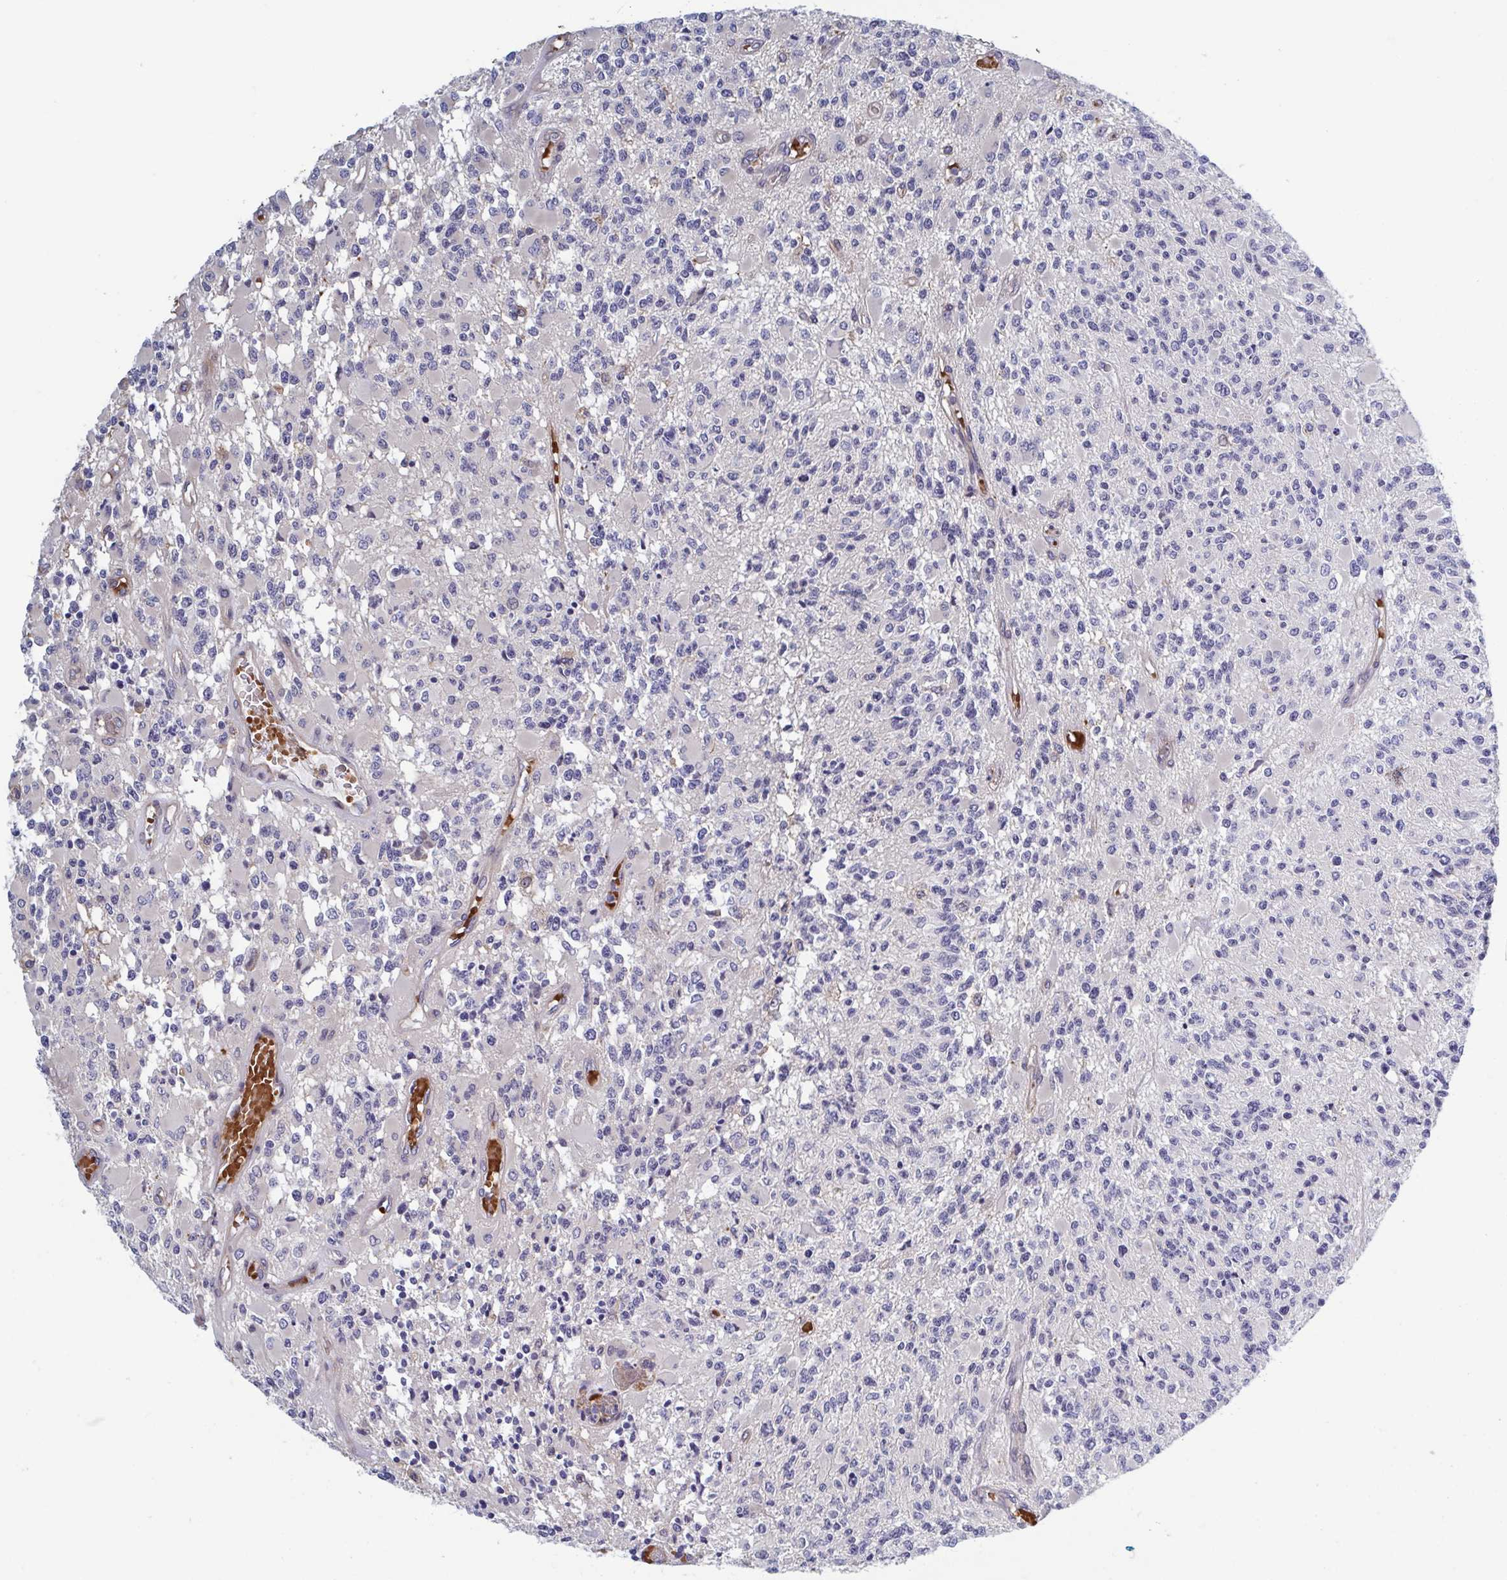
{"staining": {"intensity": "negative", "quantity": "none", "location": "none"}, "tissue": "glioma", "cell_type": "Tumor cells", "image_type": "cancer", "snomed": [{"axis": "morphology", "description": "Glioma, malignant, High grade"}, {"axis": "topography", "description": "Brain"}], "caption": "There is no significant expression in tumor cells of glioma. Brightfield microscopy of immunohistochemistry (IHC) stained with DAB (3,3'-diaminobenzidine) (brown) and hematoxylin (blue), captured at high magnification.", "gene": "LRRC38", "patient": {"sex": "female", "age": 63}}